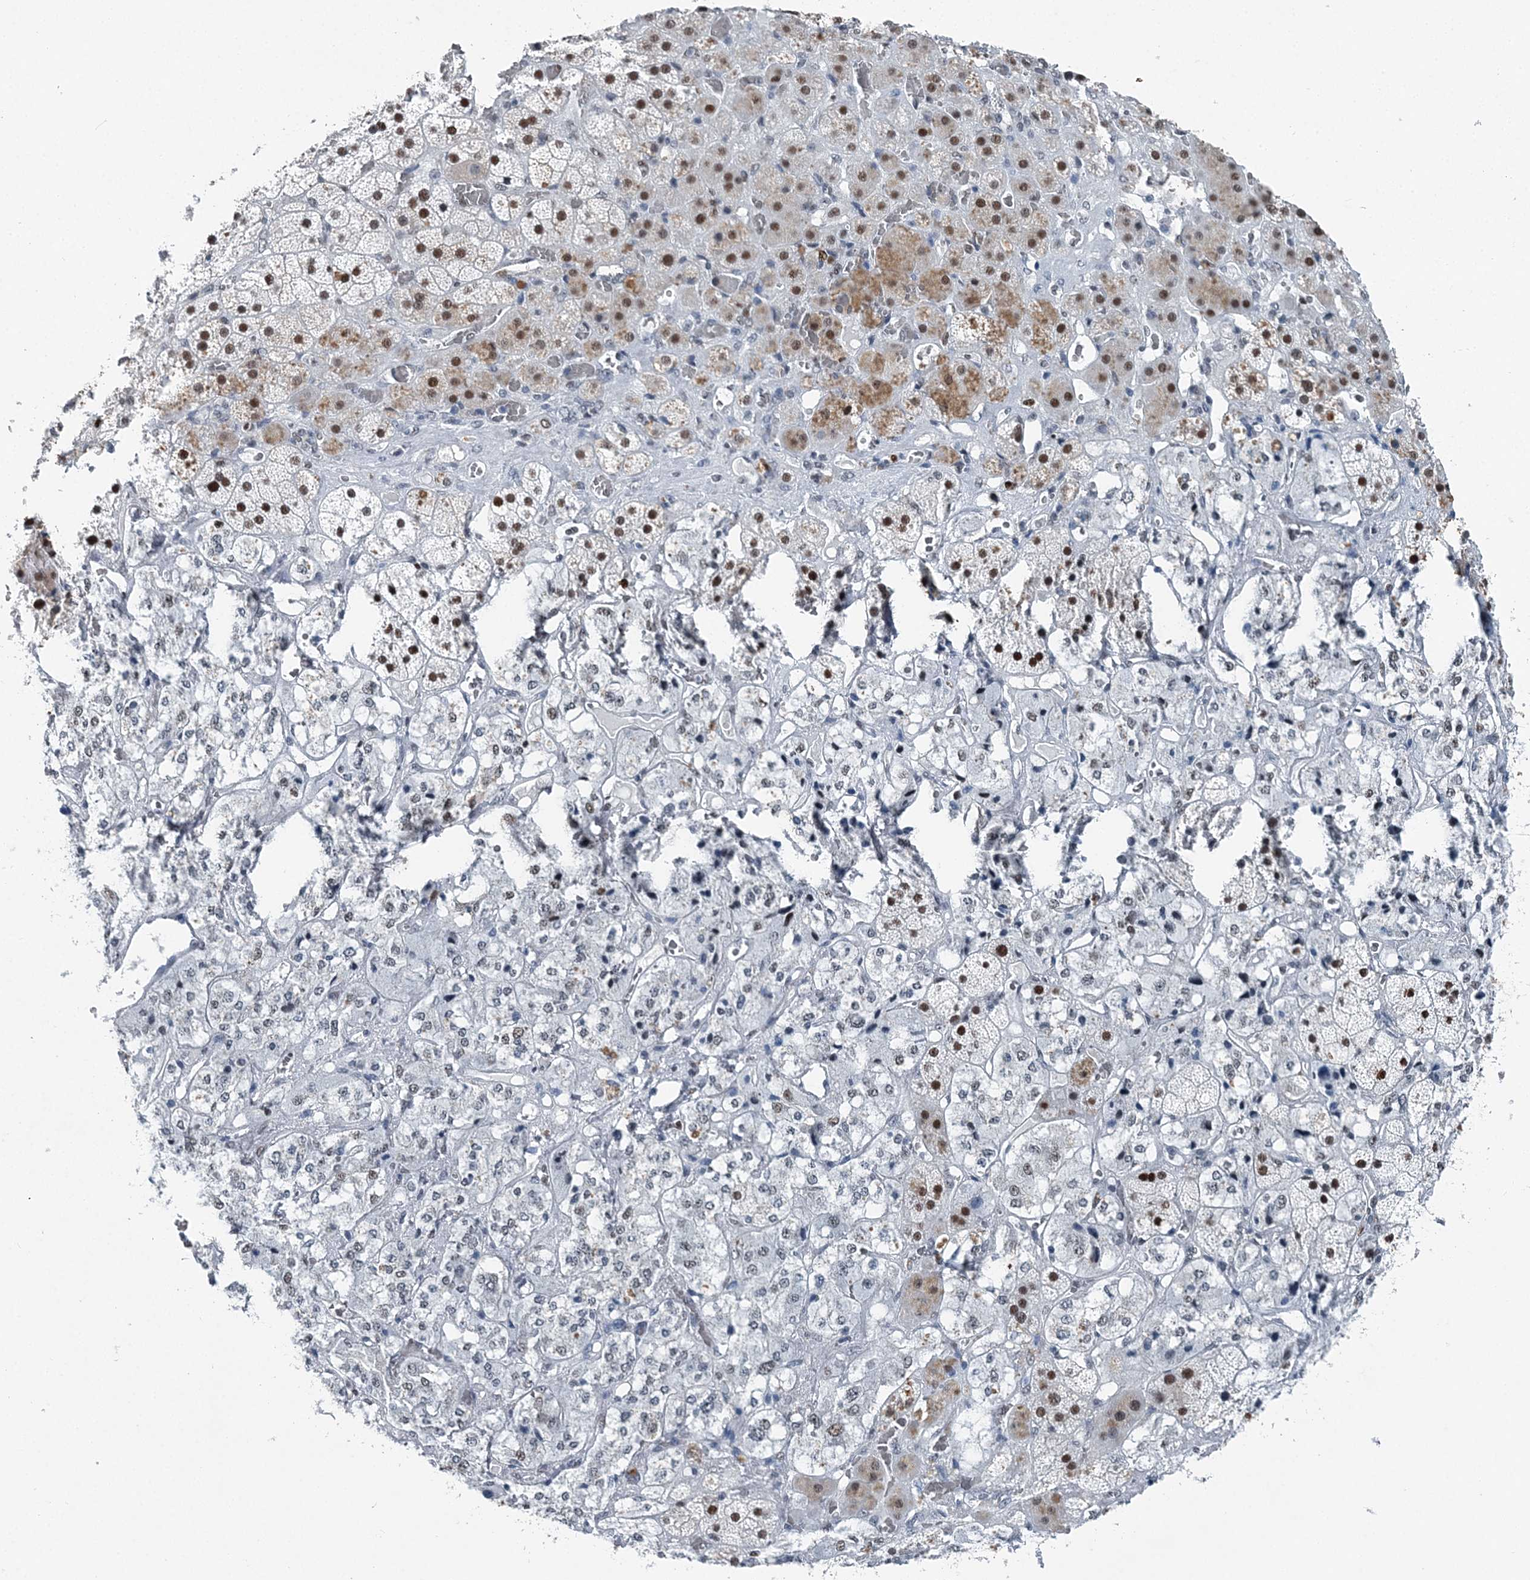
{"staining": {"intensity": "moderate", "quantity": "25%-75%", "location": "cytoplasmic/membranous,nuclear"}, "tissue": "adrenal gland", "cell_type": "Glandular cells", "image_type": "normal", "snomed": [{"axis": "morphology", "description": "Normal tissue, NOS"}, {"axis": "topography", "description": "Adrenal gland"}], "caption": "The micrograph shows a brown stain indicating the presence of a protein in the cytoplasmic/membranous,nuclear of glandular cells in adrenal gland. Using DAB (3,3'-diaminobenzidine) (brown) and hematoxylin (blue) stains, captured at high magnification using brightfield microscopy.", "gene": "HAT1", "patient": {"sex": "male", "age": 57}}